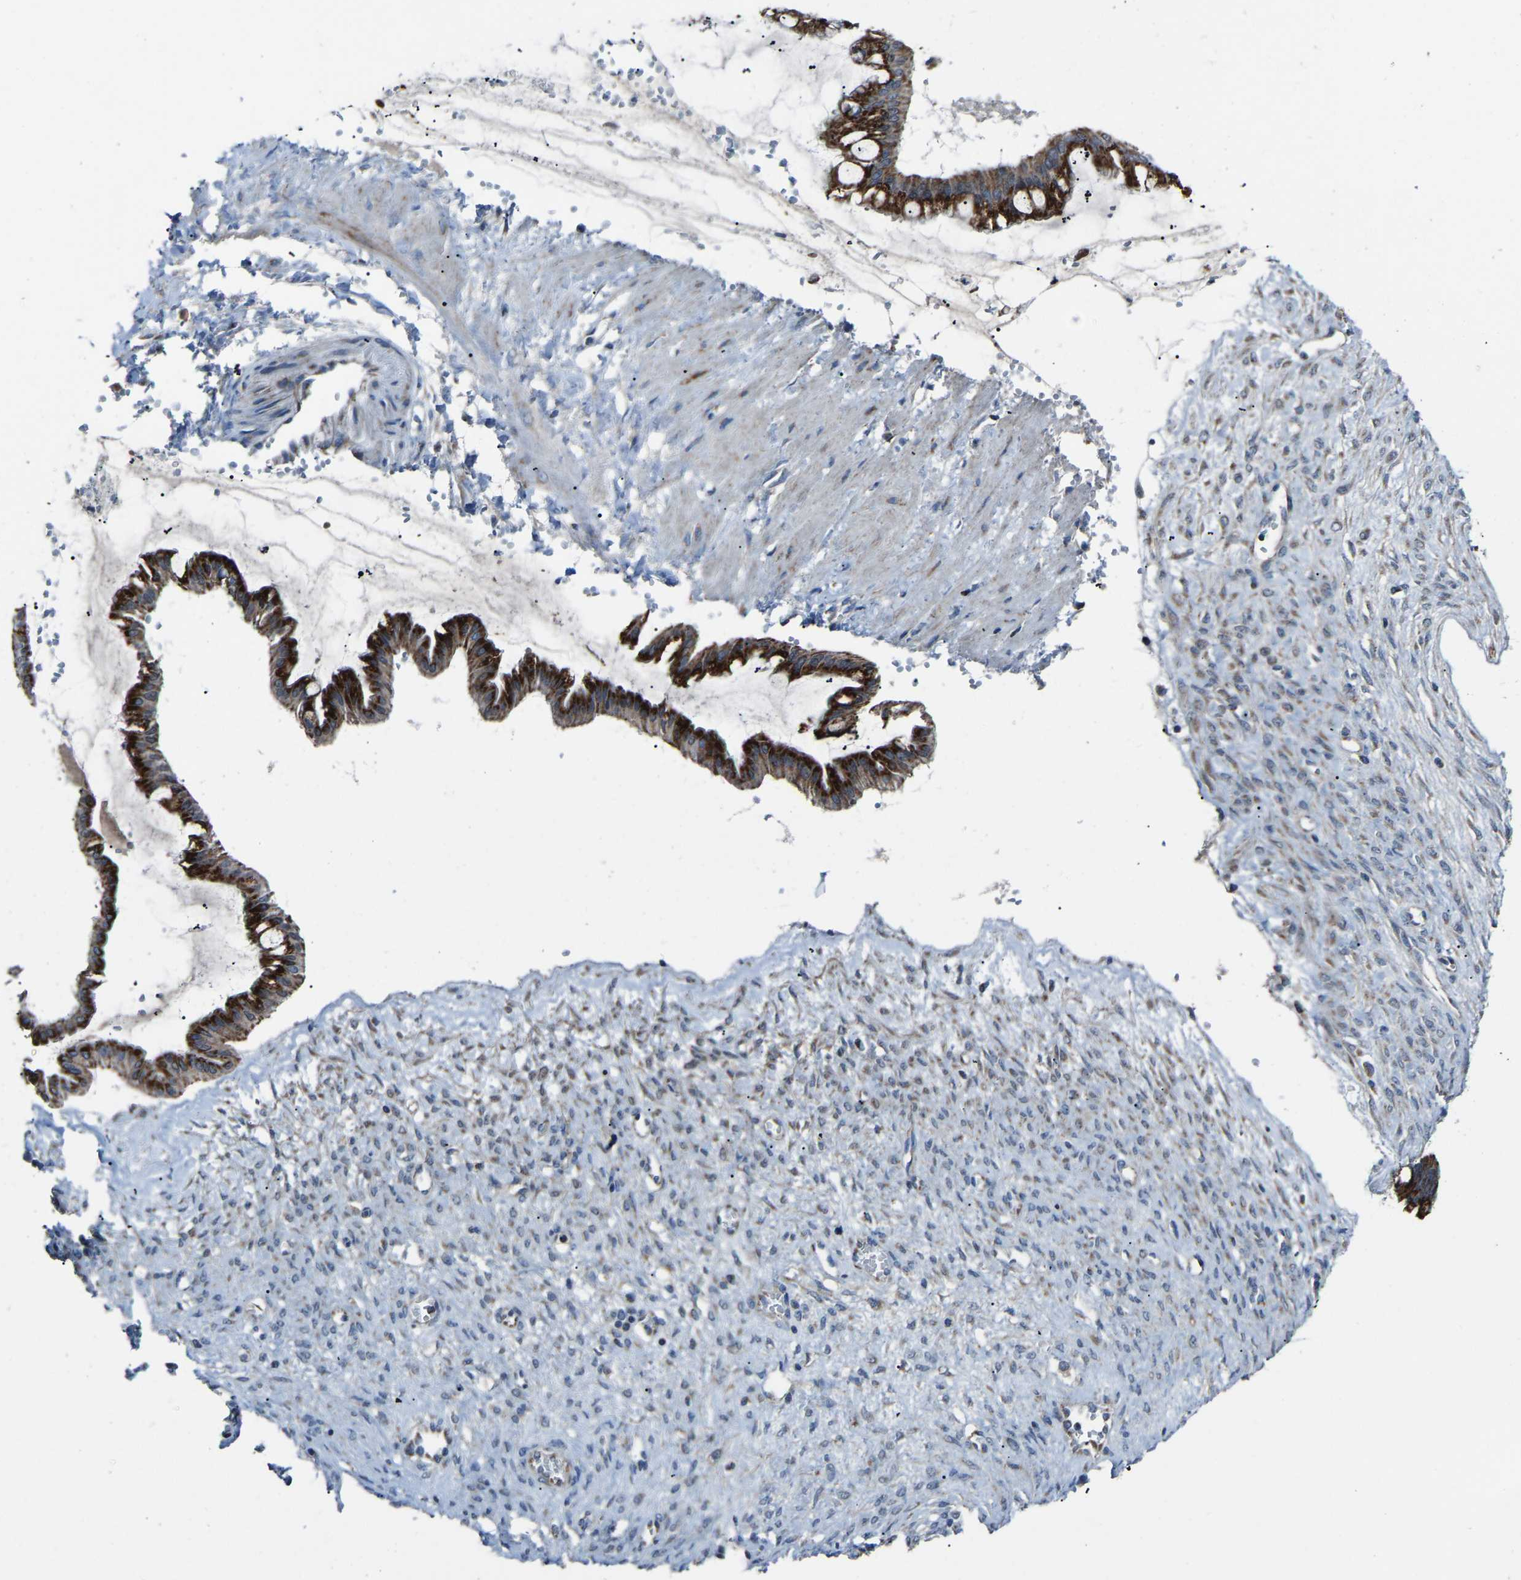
{"staining": {"intensity": "strong", "quantity": ">75%", "location": "cytoplasmic/membranous"}, "tissue": "ovarian cancer", "cell_type": "Tumor cells", "image_type": "cancer", "snomed": [{"axis": "morphology", "description": "Cystadenocarcinoma, mucinous, NOS"}, {"axis": "topography", "description": "Ovary"}], "caption": "High-power microscopy captured an immunohistochemistry image of ovarian cancer (mucinous cystadenocarcinoma), revealing strong cytoplasmic/membranous positivity in approximately >75% of tumor cells. Ihc stains the protein in brown and the nuclei are stained blue.", "gene": "CANT1", "patient": {"sex": "female", "age": 73}}